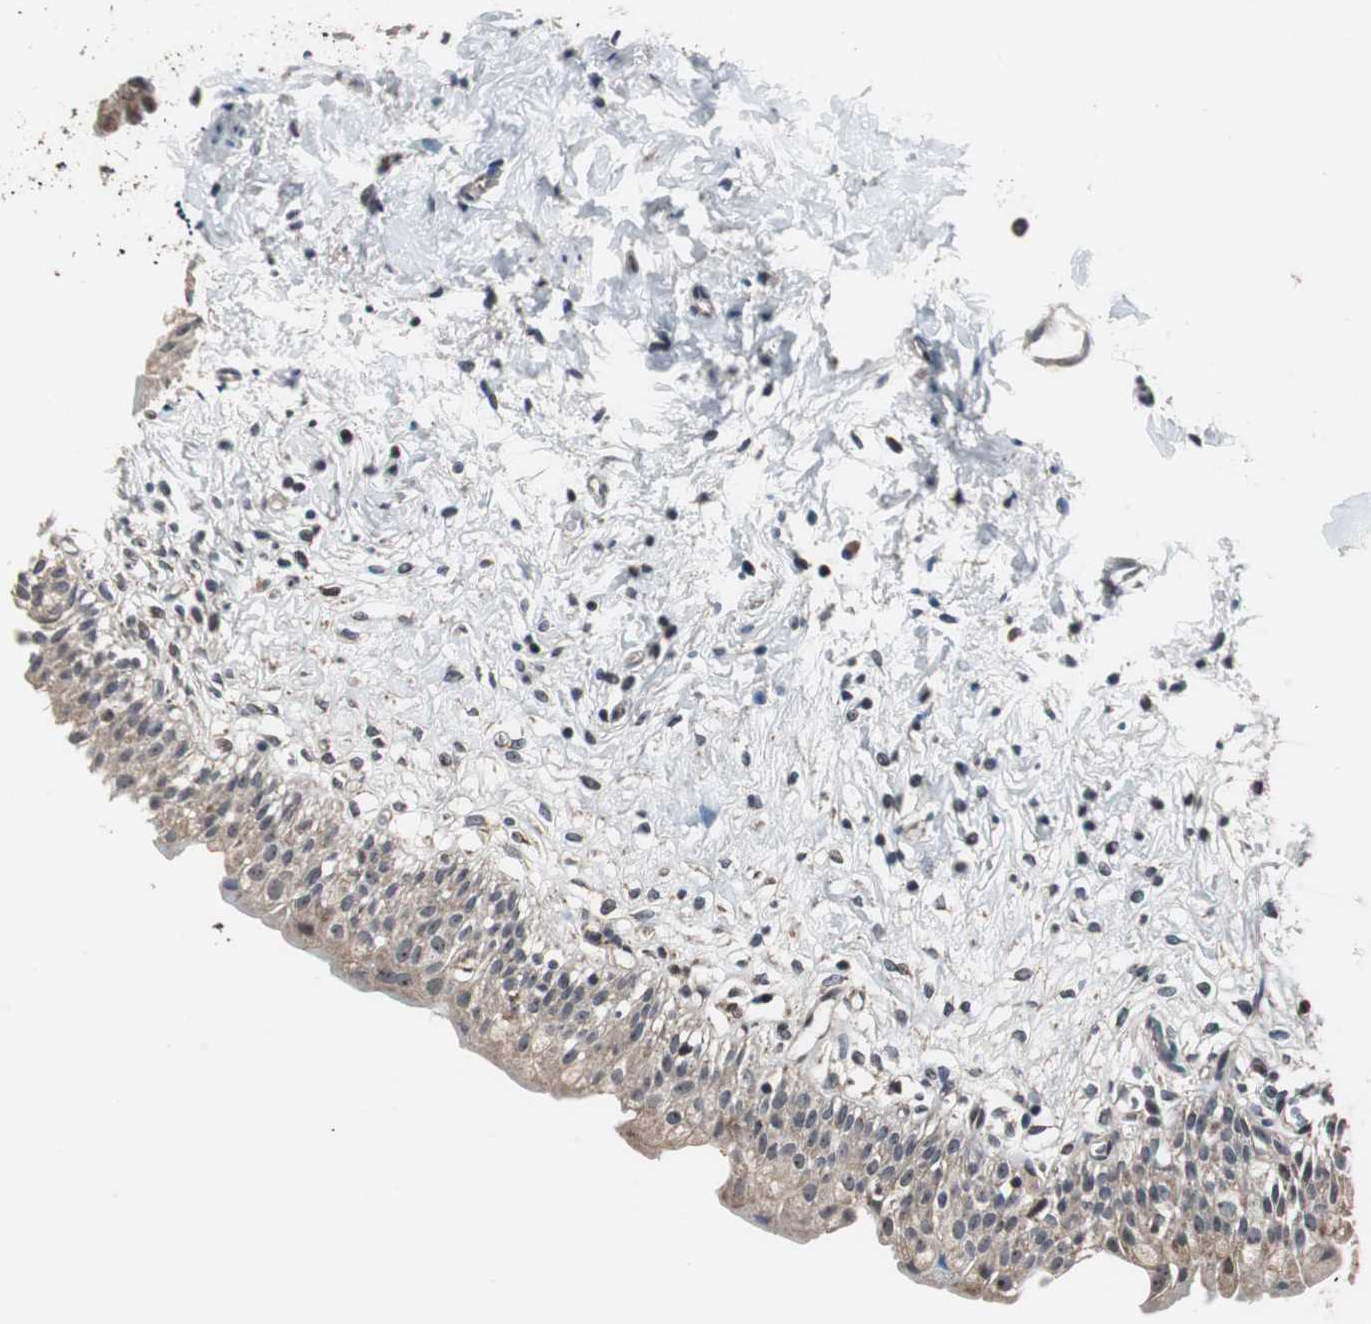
{"staining": {"intensity": "moderate", "quantity": ">75%", "location": "cytoplasmic/membranous"}, "tissue": "urinary bladder", "cell_type": "Urothelial cells", "image_type": "normal", "snomed": [{"axis": "morphology", "description": "Normal tissue, NOS"}, {"axis": "topography", "description": "Urinary bladder"}], "caption": "The immunohistochemical stain shows moderate cytoplasmic/membranous positivity in urothelial cells of unremarkable urinary bladder.", "gene": "MRPL40", "patient": {"sex": "female", "age": 80}}